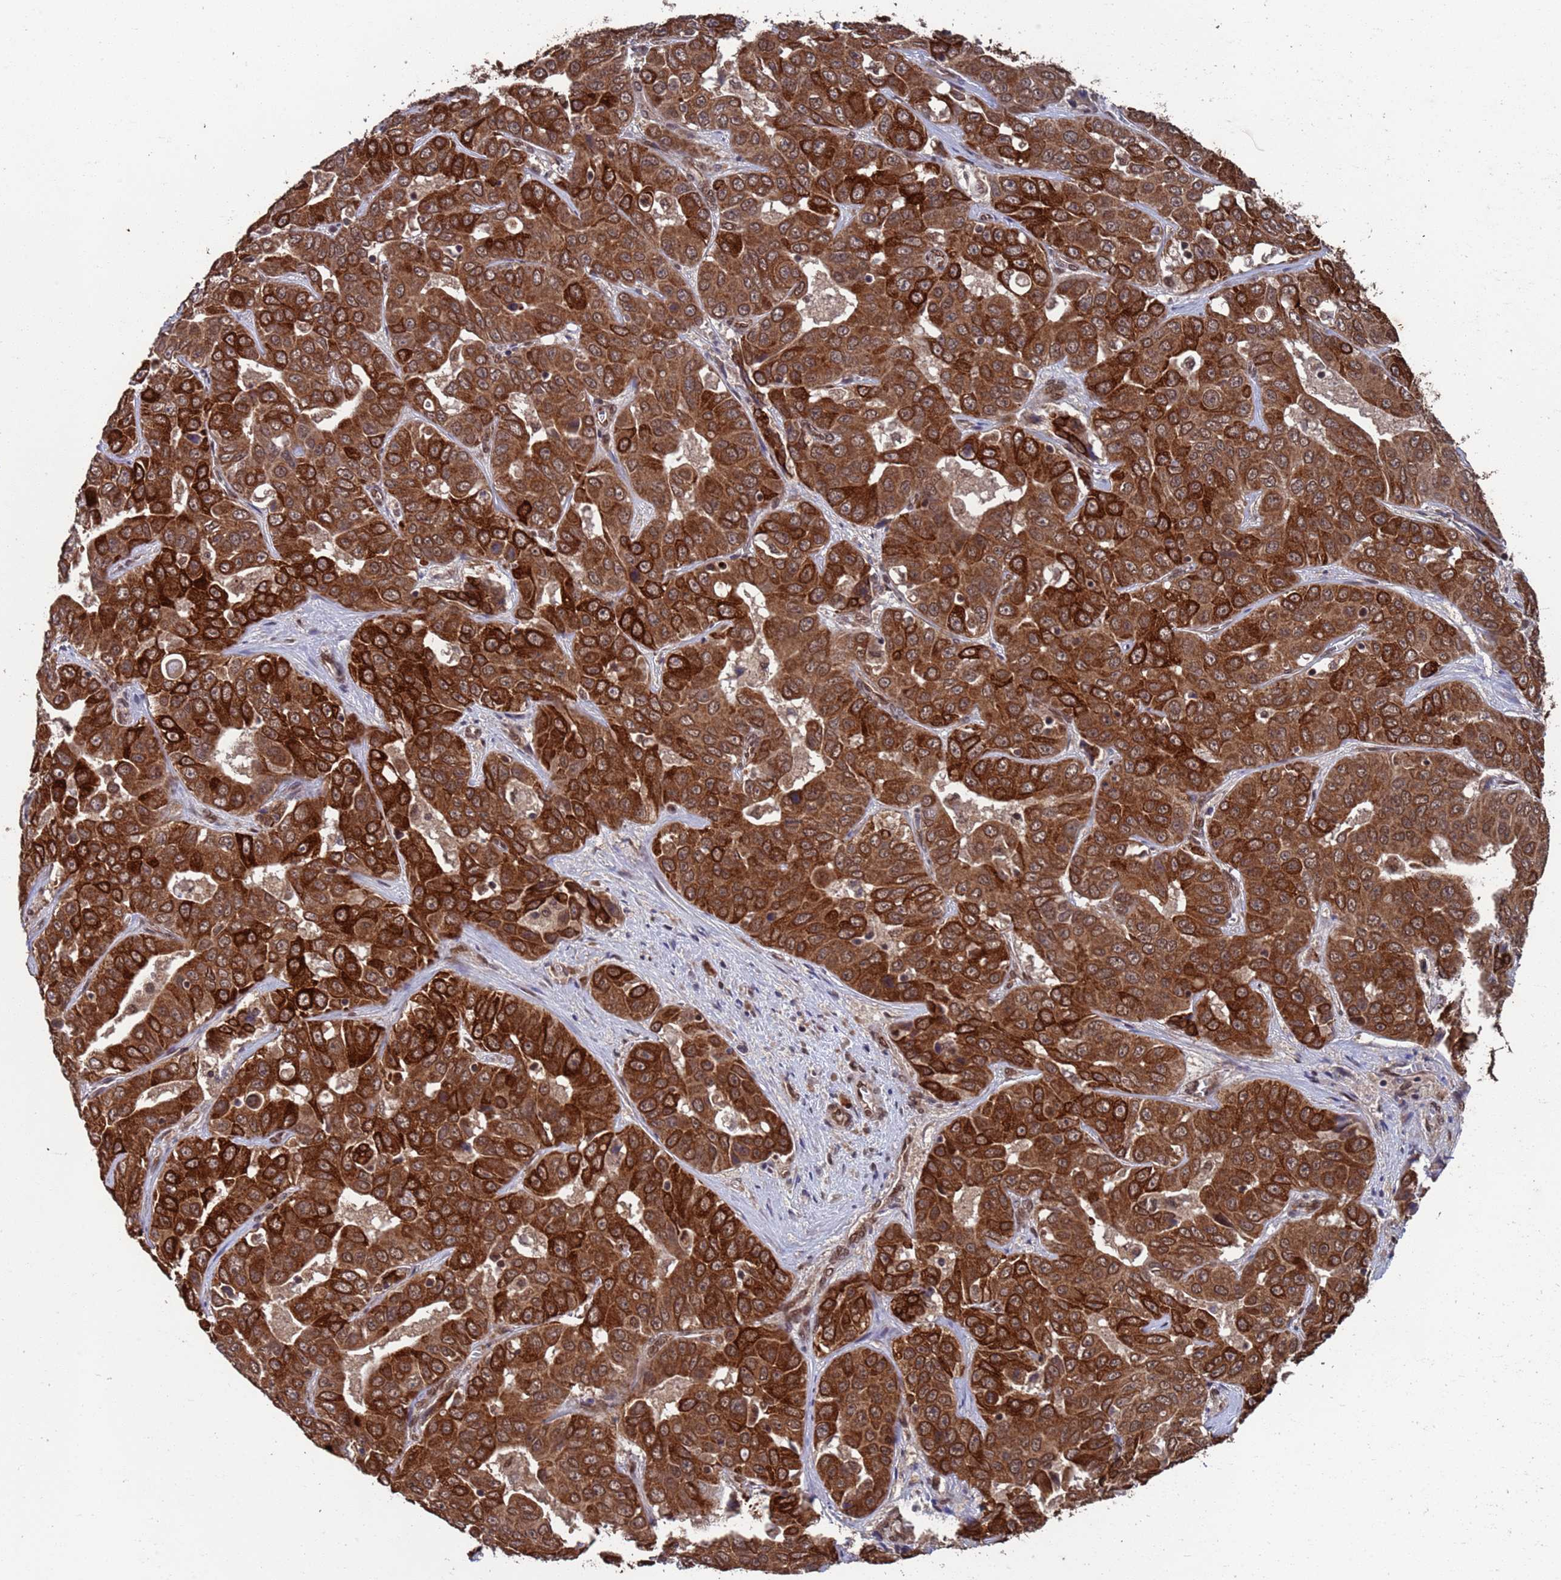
{"staining": {"intensity": "strong", "quantity": ">75%", "location": "cytoplasmic/membranous"}, "tissue": "liver cancer", "cell_type": "Tumor cells", "image_type": "cancer", "snomed": [{"axis": "morphology", "description": "Cholangiocarcinoma"}, {"axis": "topography", "description": "Liver"}], "caption": "A high amount of strong cytoplasmic/membranous staining is seen in approximately >75% of tumor cells in liver cancer tissue. The protein of interest is shown in brown color, while the nuclei are stained blue.", "gene": "FUBP3", "patient": {"sex": "female", "age": 52}}